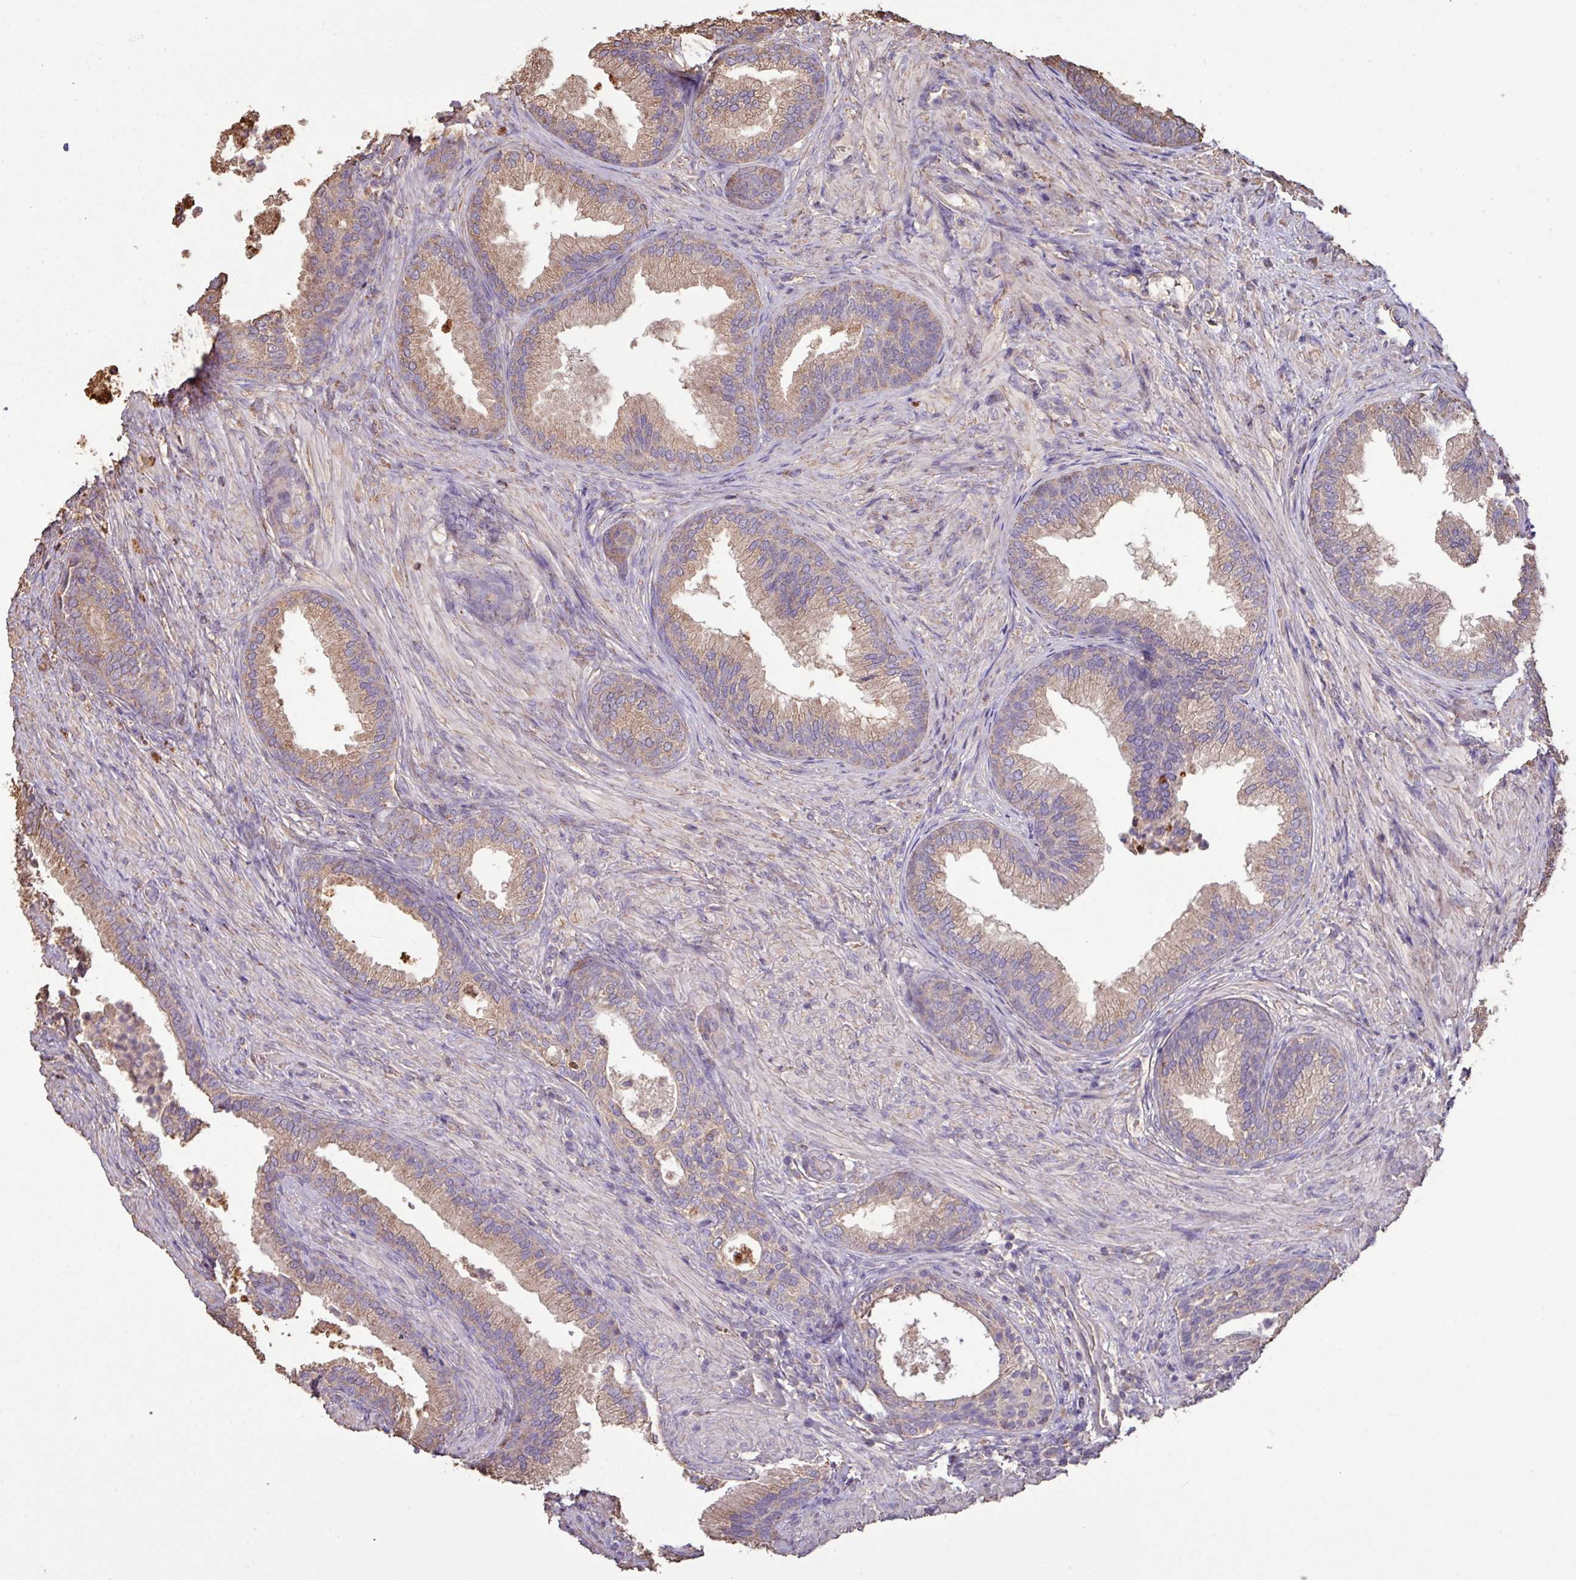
{"staining": {"intensity": "moderate", "quantity": ">75%", "location": "cytoplasmic/membranous"}, "tissue": "prostate", "cell_type": "Glandular cells", "image_type": "normal", "snomed": [{"axis": "morphology", "description": "Normal tissue, NOS"}, {"axis": "topography", "description": "Prostate"}], "caption": "Unremarkable prostate demonstrates moderate cytoplasmic/membranous positivity in about >75% of glandular cells, visualized by immunohistochemistry.", "gene": "CAMK2A", "patient": {"sex": "male", "age": 76}}